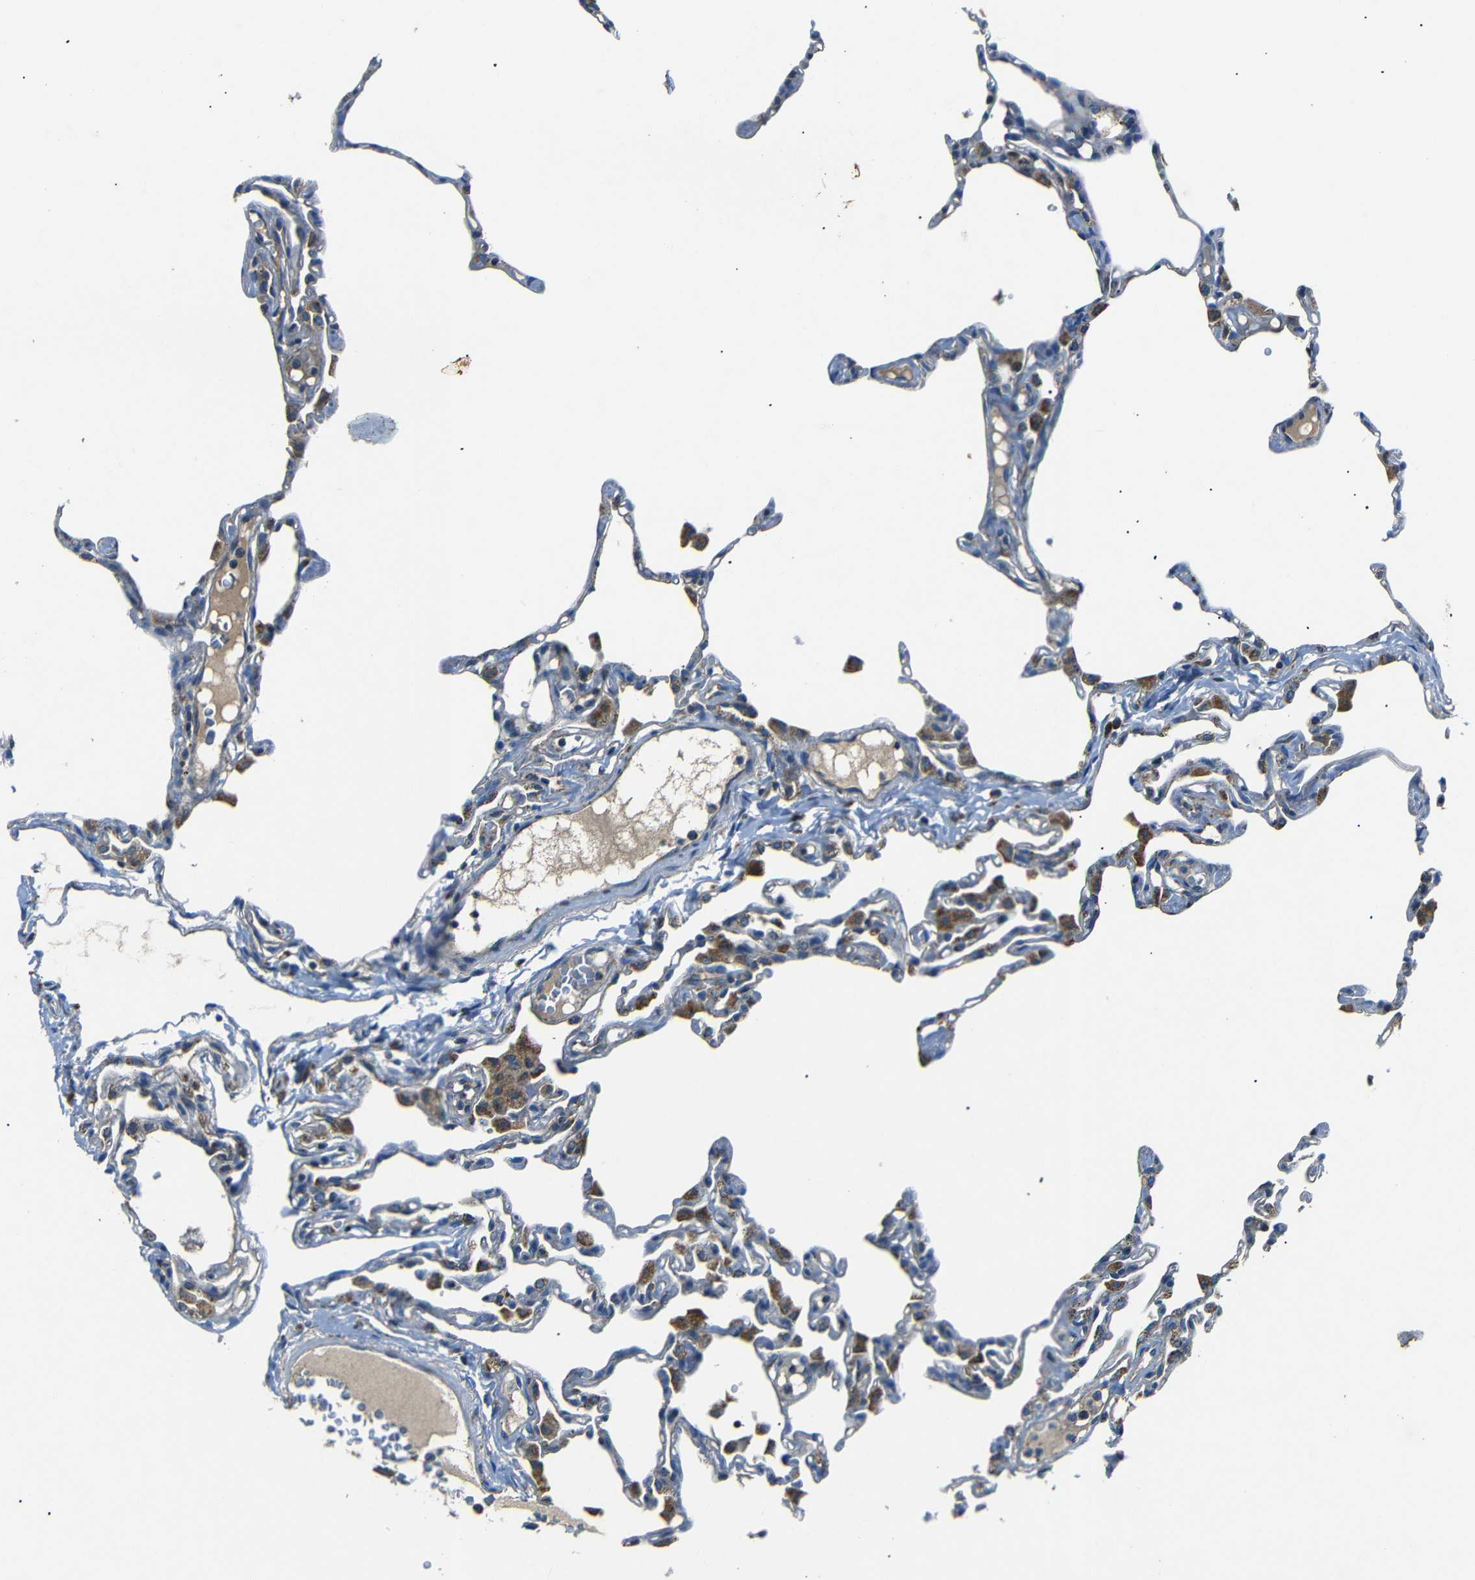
{"staining": {"intensity": "moderate", "quantity": "<25%", "location": "cytoplasmic/membranous"}, "tissue": "lung", "cell_type": "Alveolar cells", "image_type": "normal", "snomed": [{"axis": "morphology", "description": "Normal tissue, NOS"}, {"axis": "topography", "description": "Lung"}], "caption": "Immunohistochemical staining of unremarkable lung displays low levels of moderate cytoplasmic/membranous expression in about <25% of alveolar cells. (brown staining indicates protein expression, while blue staining denotes nuclei).", "gene": "NETO2", "patient": {"sex": "female", "age": 49}}